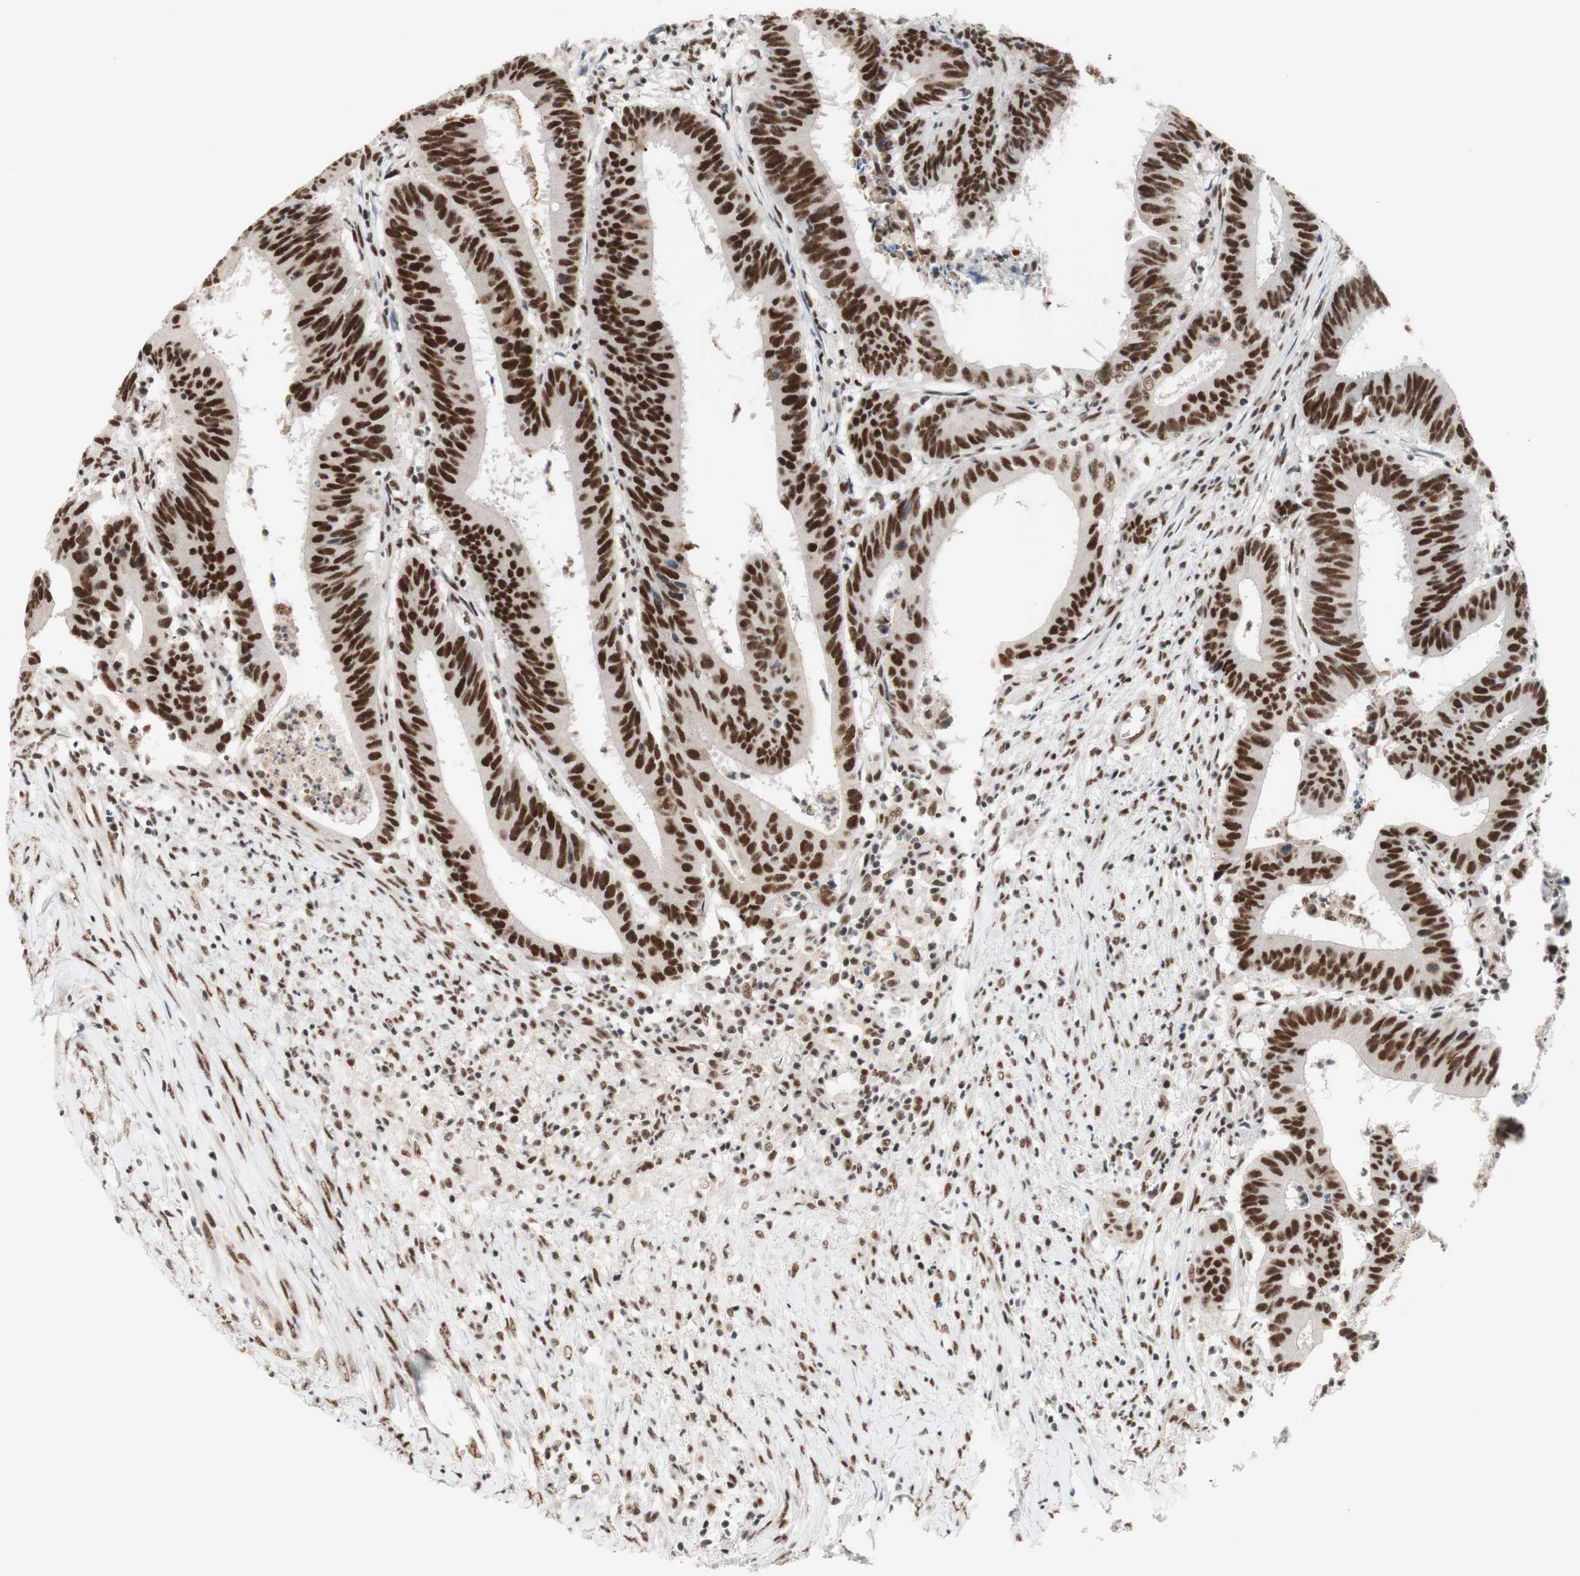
{"staining": {"intensity": "strong", "quantity": ">75%", "location": "nuclear"}, "tissue": "colorectal cancer", "cell_type": "Tumor cells", "image_type": "cancer", "snomed": [{"axis": "morphology", "description": "Adenocarcinoma, NOS"}, {"axis": "topography", "description": "Colon"}], "caption": "Protein analysis of adenocarcinoma (colorectal) tissue demonstrates strong nuclear positivity in about >75% of tumor cells. (brown staining indicates protein expression, while blue staining denotes nuclei).", "gene": "PRPF19", "patient": {"sex": "male", "age": 45}}